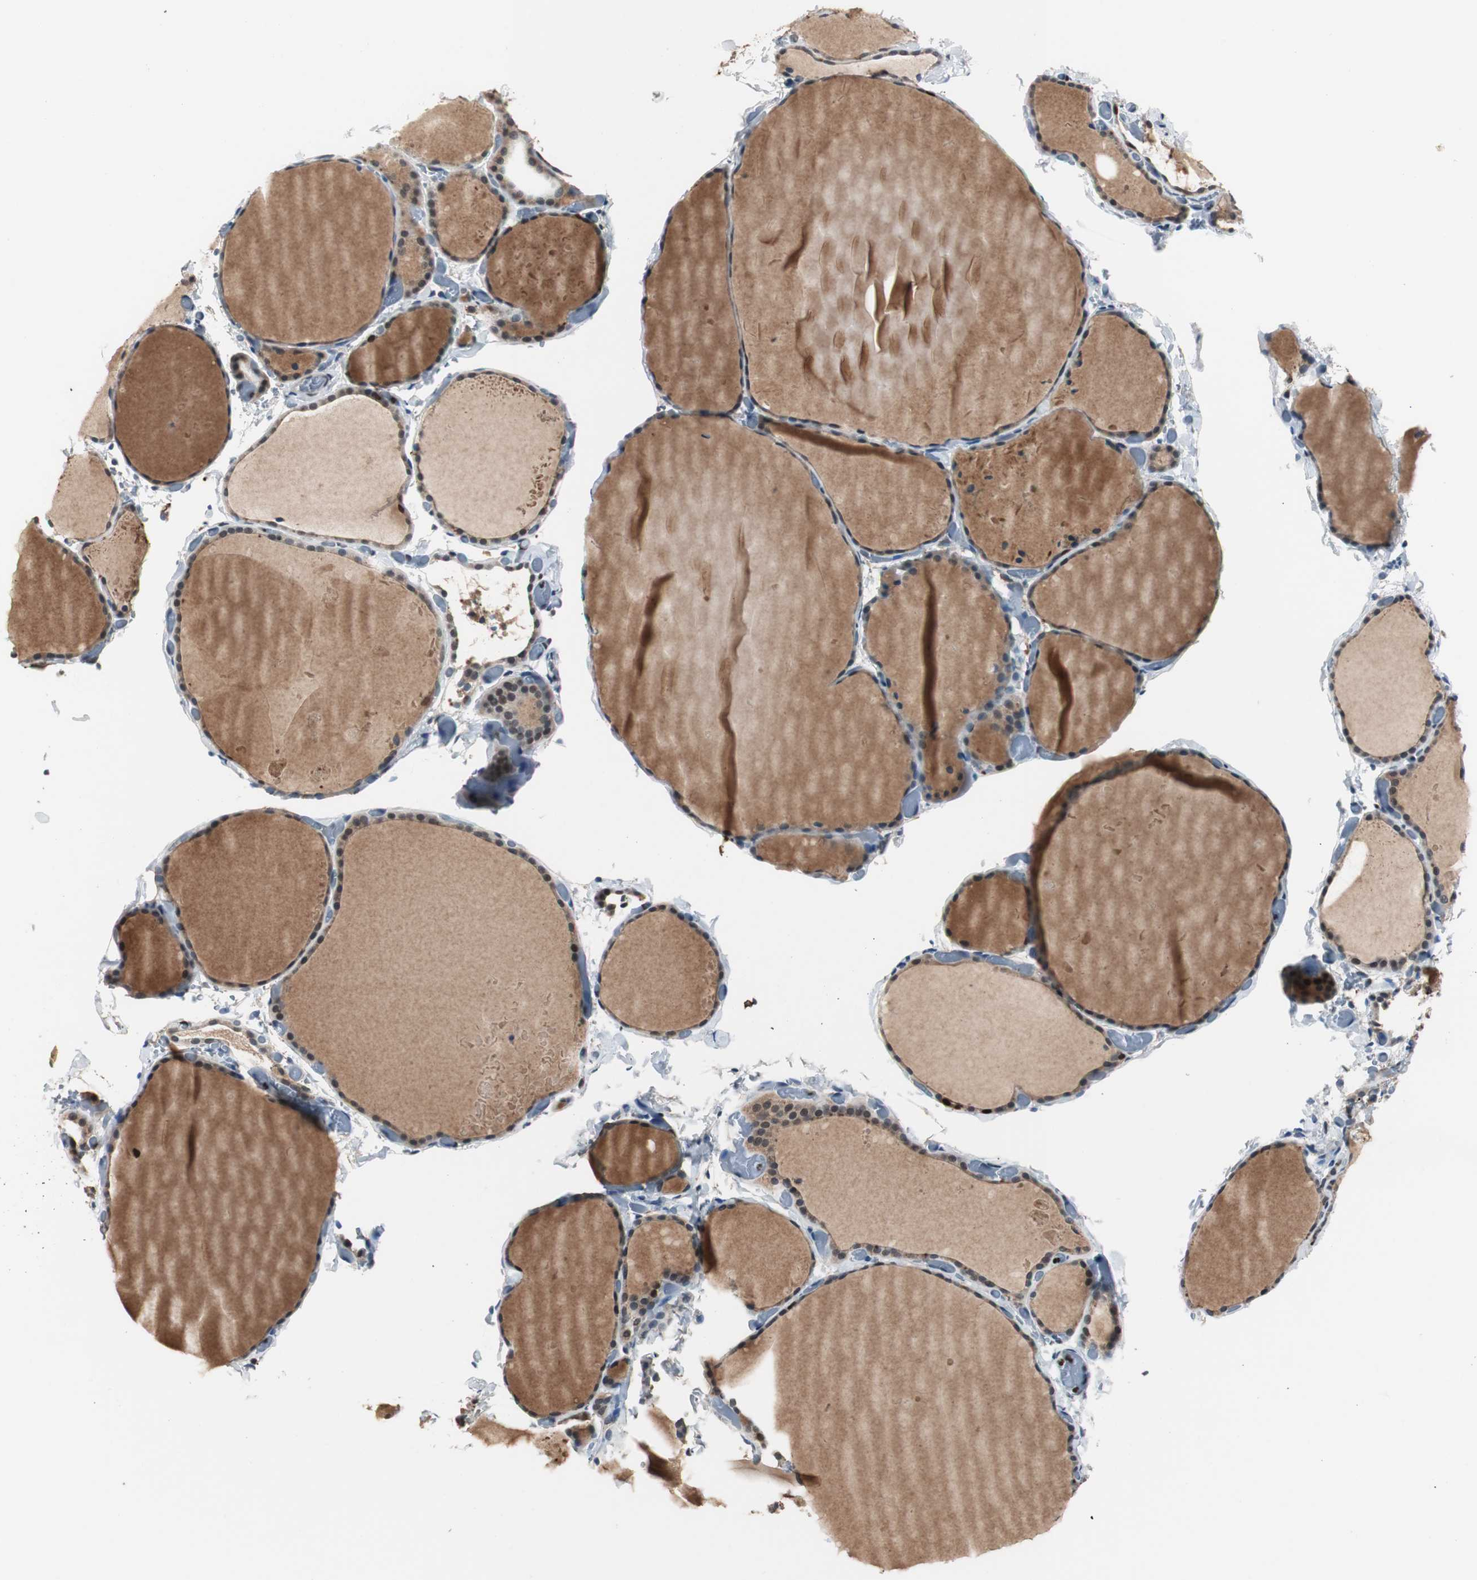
{"staining": {"intensity": "moderate", "quantity": "25%-75%", "location": "cytoplasmic/membranous"}, "tissue": "thyroid gland", "cell_type": "Glandular cells", "image_type": "normal", "snomed": [{"axis": "morphology", "description": "Normal tissue, NOS"}, {"axis": "topography", "description": "Thyroid gland"}], "caption": "A histopathology image showing moderate cytoplasmic/membranous positivity in about 25%-75% of glandular cells in normal thyroid gland, as visualized by brown immunohistochemical staining.", "gene": "FEN1", "patient": {"sex": "female", "age": 22}}